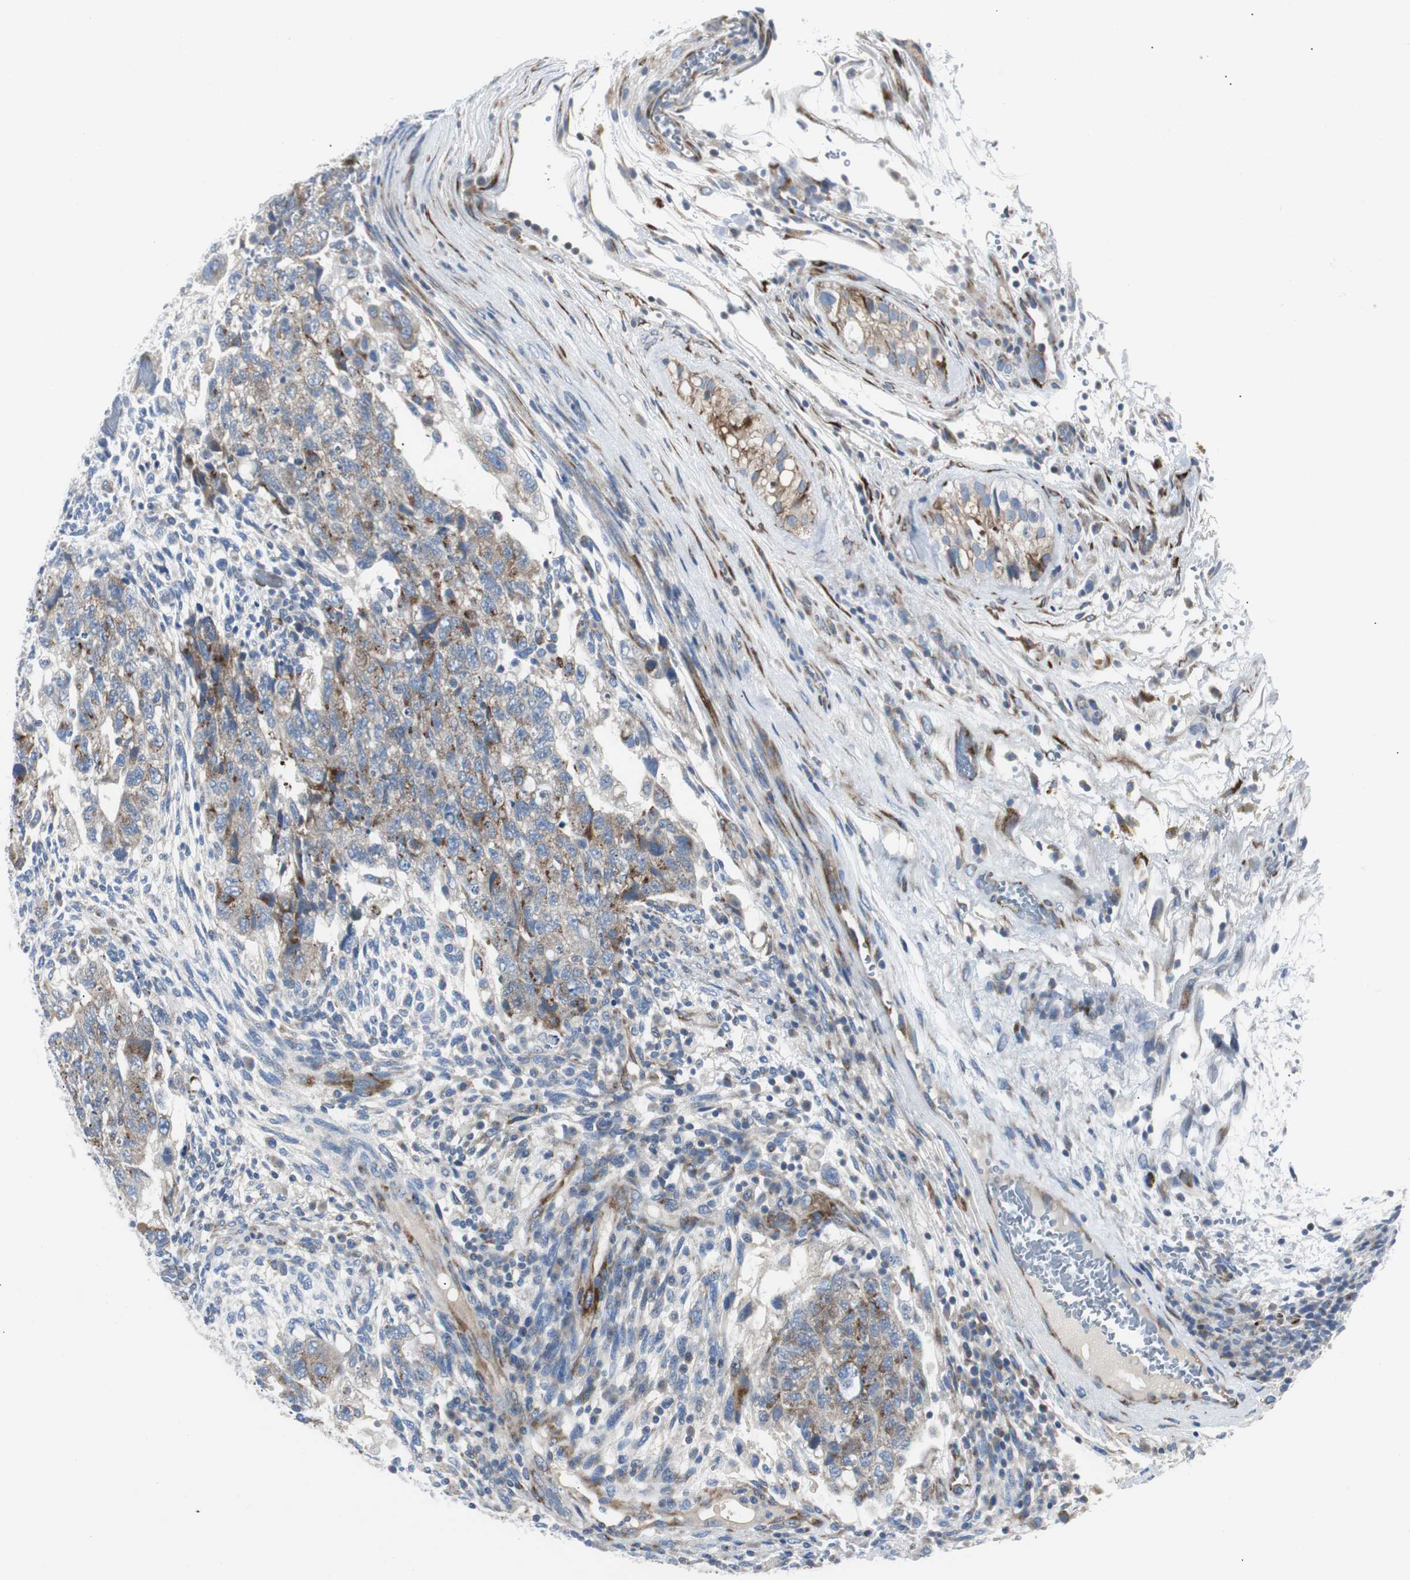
{"staining": {"intensity": "weak", "quantity": ">75%", "location": "cytoplasmic/membranous"}, "tissue": "testis cancer", "cell_type": "Tumor cells", "image_type": "cancer", "snomed": [{"axis": "morphology", "description": "Normal tissue, NOS"}, {"axis": "morphology", "description": "Carcinoma, Embryonal, NOS"}, {"axis": "topography", "description": "Testis"}], "caption": "Embryonal carcinoma (testis) tissue exhibits weak cytoplasmic/membranous positivity in about >75% of tumor cells, visualized by immunohistochemistry. The protein of interest is stained brown, and the nuclei are stained in blue (DAB IHC with brightfield microscopy, high magnification).", "gene": "BBC3", "patient": {"sex": "male", "age": 36}}